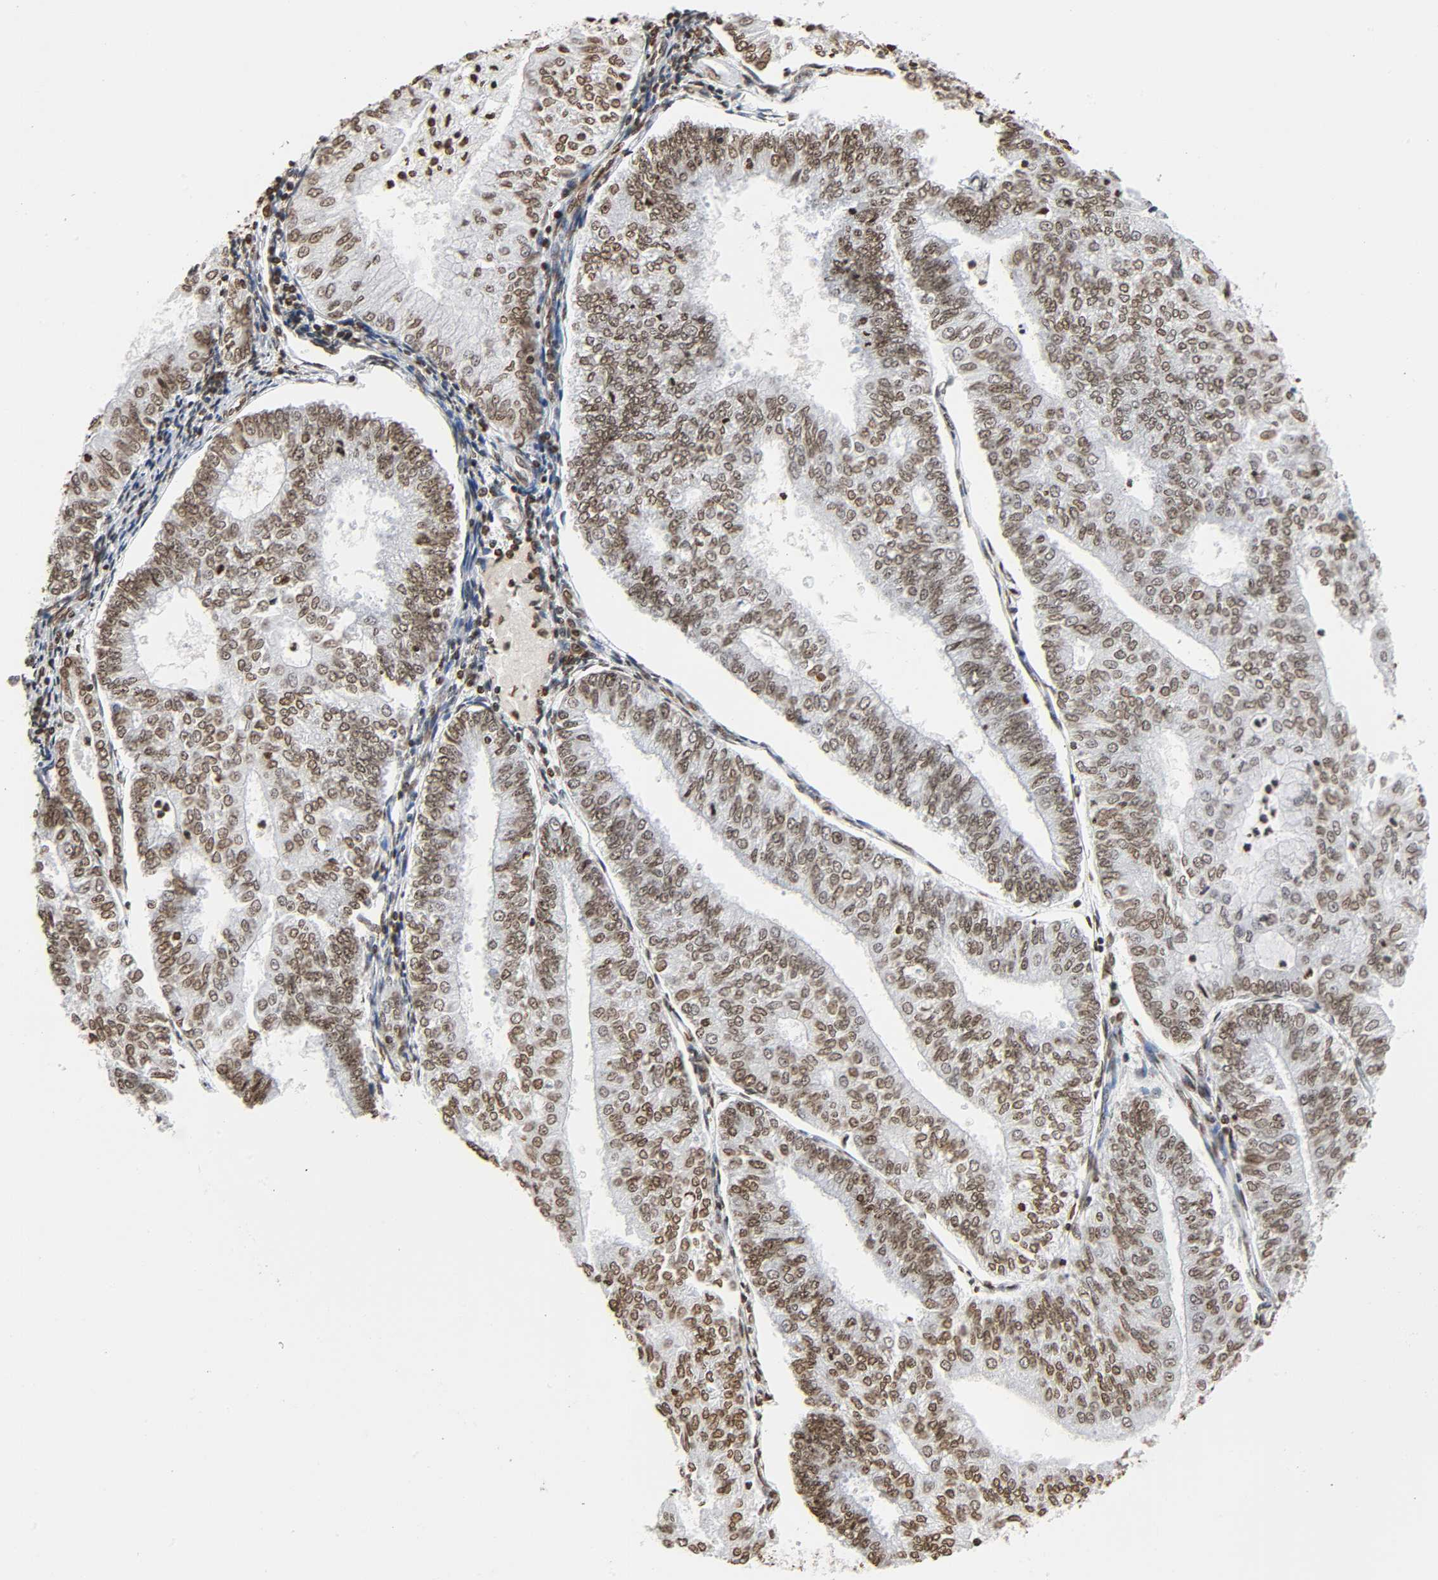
{"staining": {"intensity": "moderate", "quantity": ">75%", "location": "nuclear"}, "tissue": "endometrial cancer", "cell_type": "Tumor cells", "image_type": "cancer", "snomed": [{"axis": "morphology", "description": "Adenocarcinoma, NOS"}, {"axis": "topography", "description": "Endometrium"}], "caption": "Immunohistochemistry of human endometrial cancer (adenocarcinoma) shows medium levels of moderate nuclear positivity in about >75% of tumor cells. (IHC, brightfield microscopy, high magnification).", "gene": "HOXA6", "patient": {"sex": "female", "age": 59}}